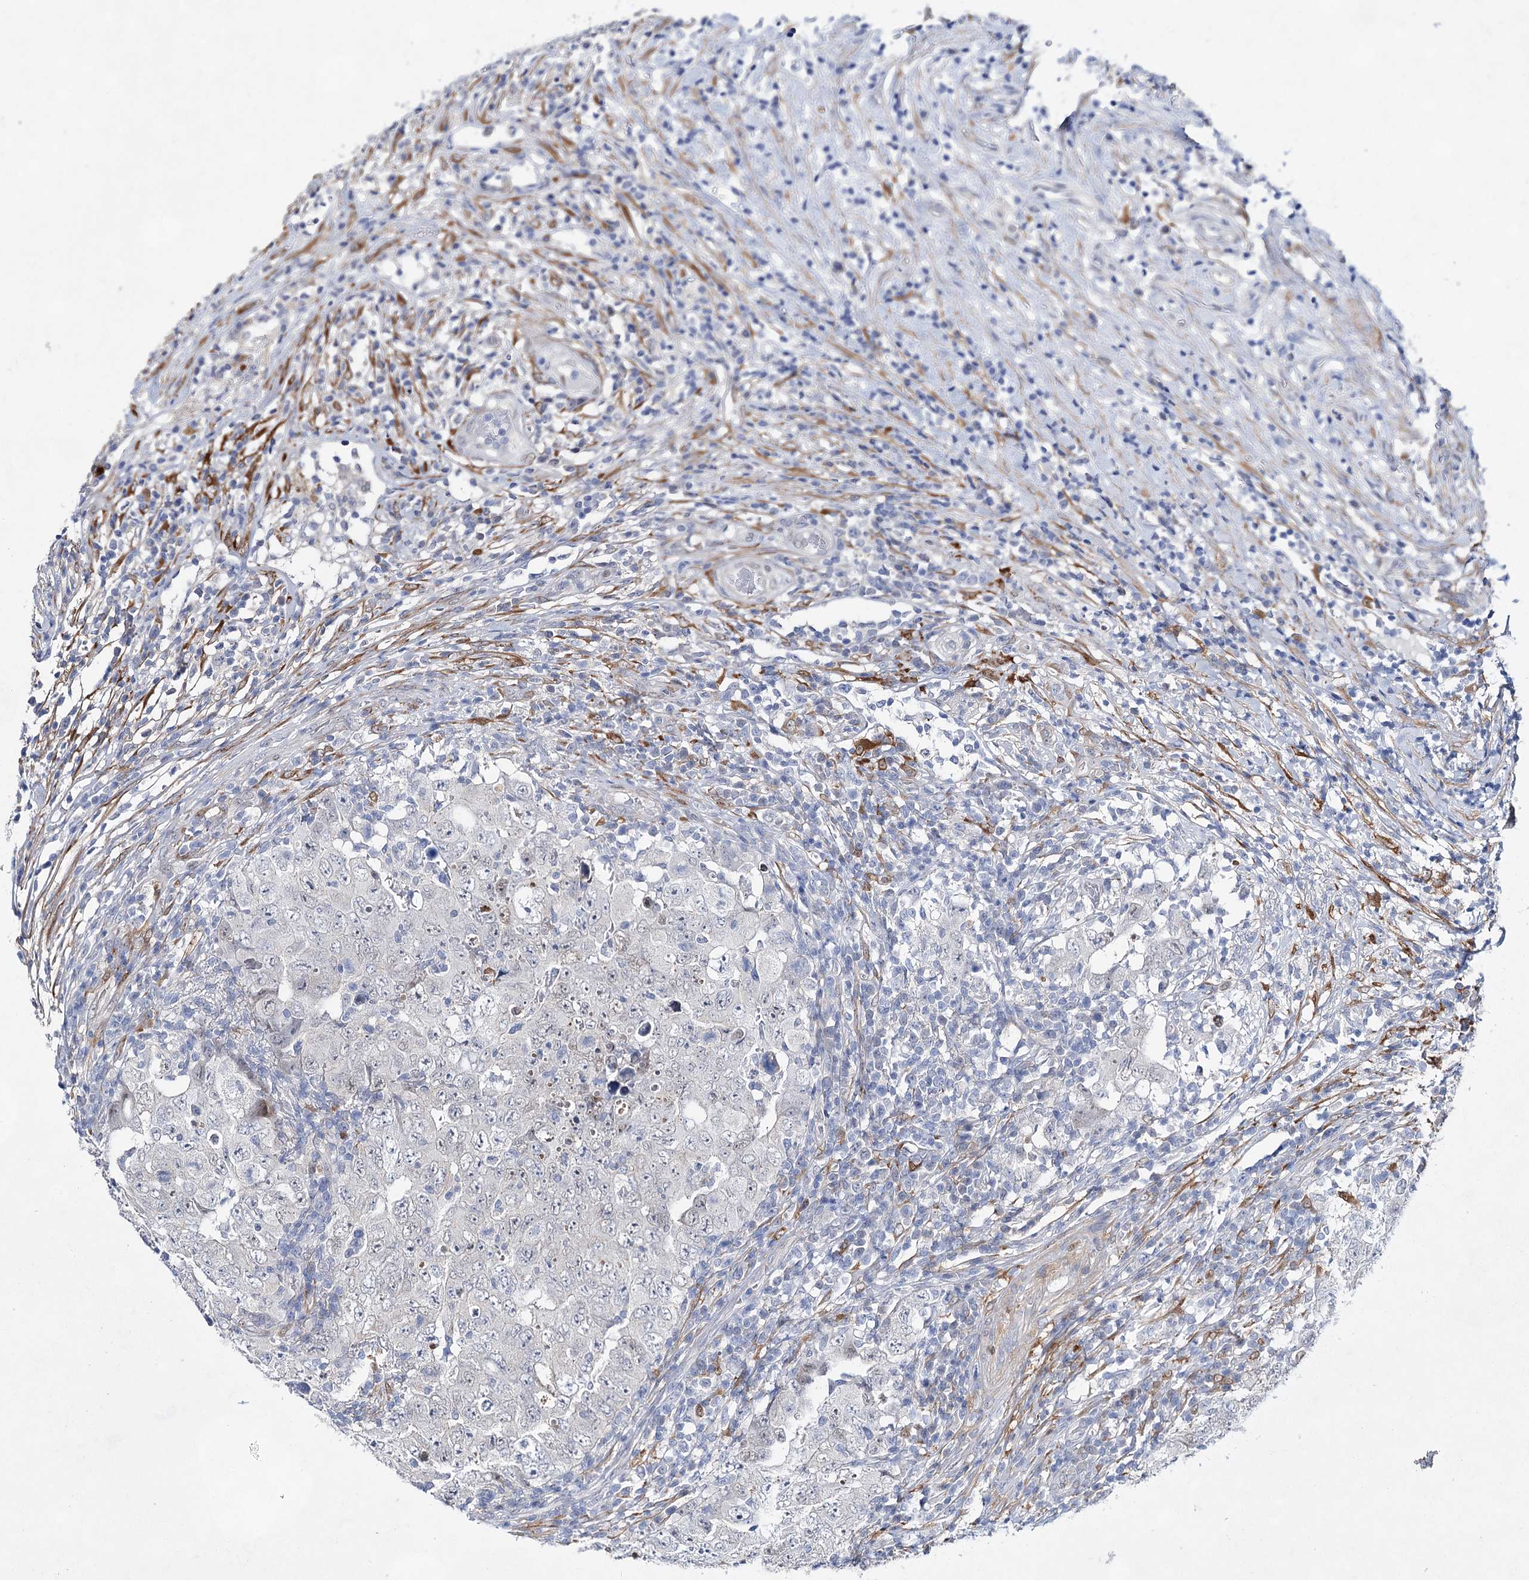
{"staining": {"intensity": "negative", "quantity": "none", "location": "none"}, "tissue": "testis cancer", "cell_type": "Tumor cells", "image_type": "cancer", "snomed": [{"axis": "morphology", "description": "Carcinoma, Embryonal, NOS"}, {"axis": "topography", "description": "Testis"}], "caption": "Immunohistochemistry (IHC) micrograph of neoplastic tissue: testis cancer (embryonal carcinoma) stained with DAB (3,3'-diaminobenzidine) shows no significant protein expression in tumor cells.", "gene": "UGDH", "patient": {"sex": "male", "age": 26}}